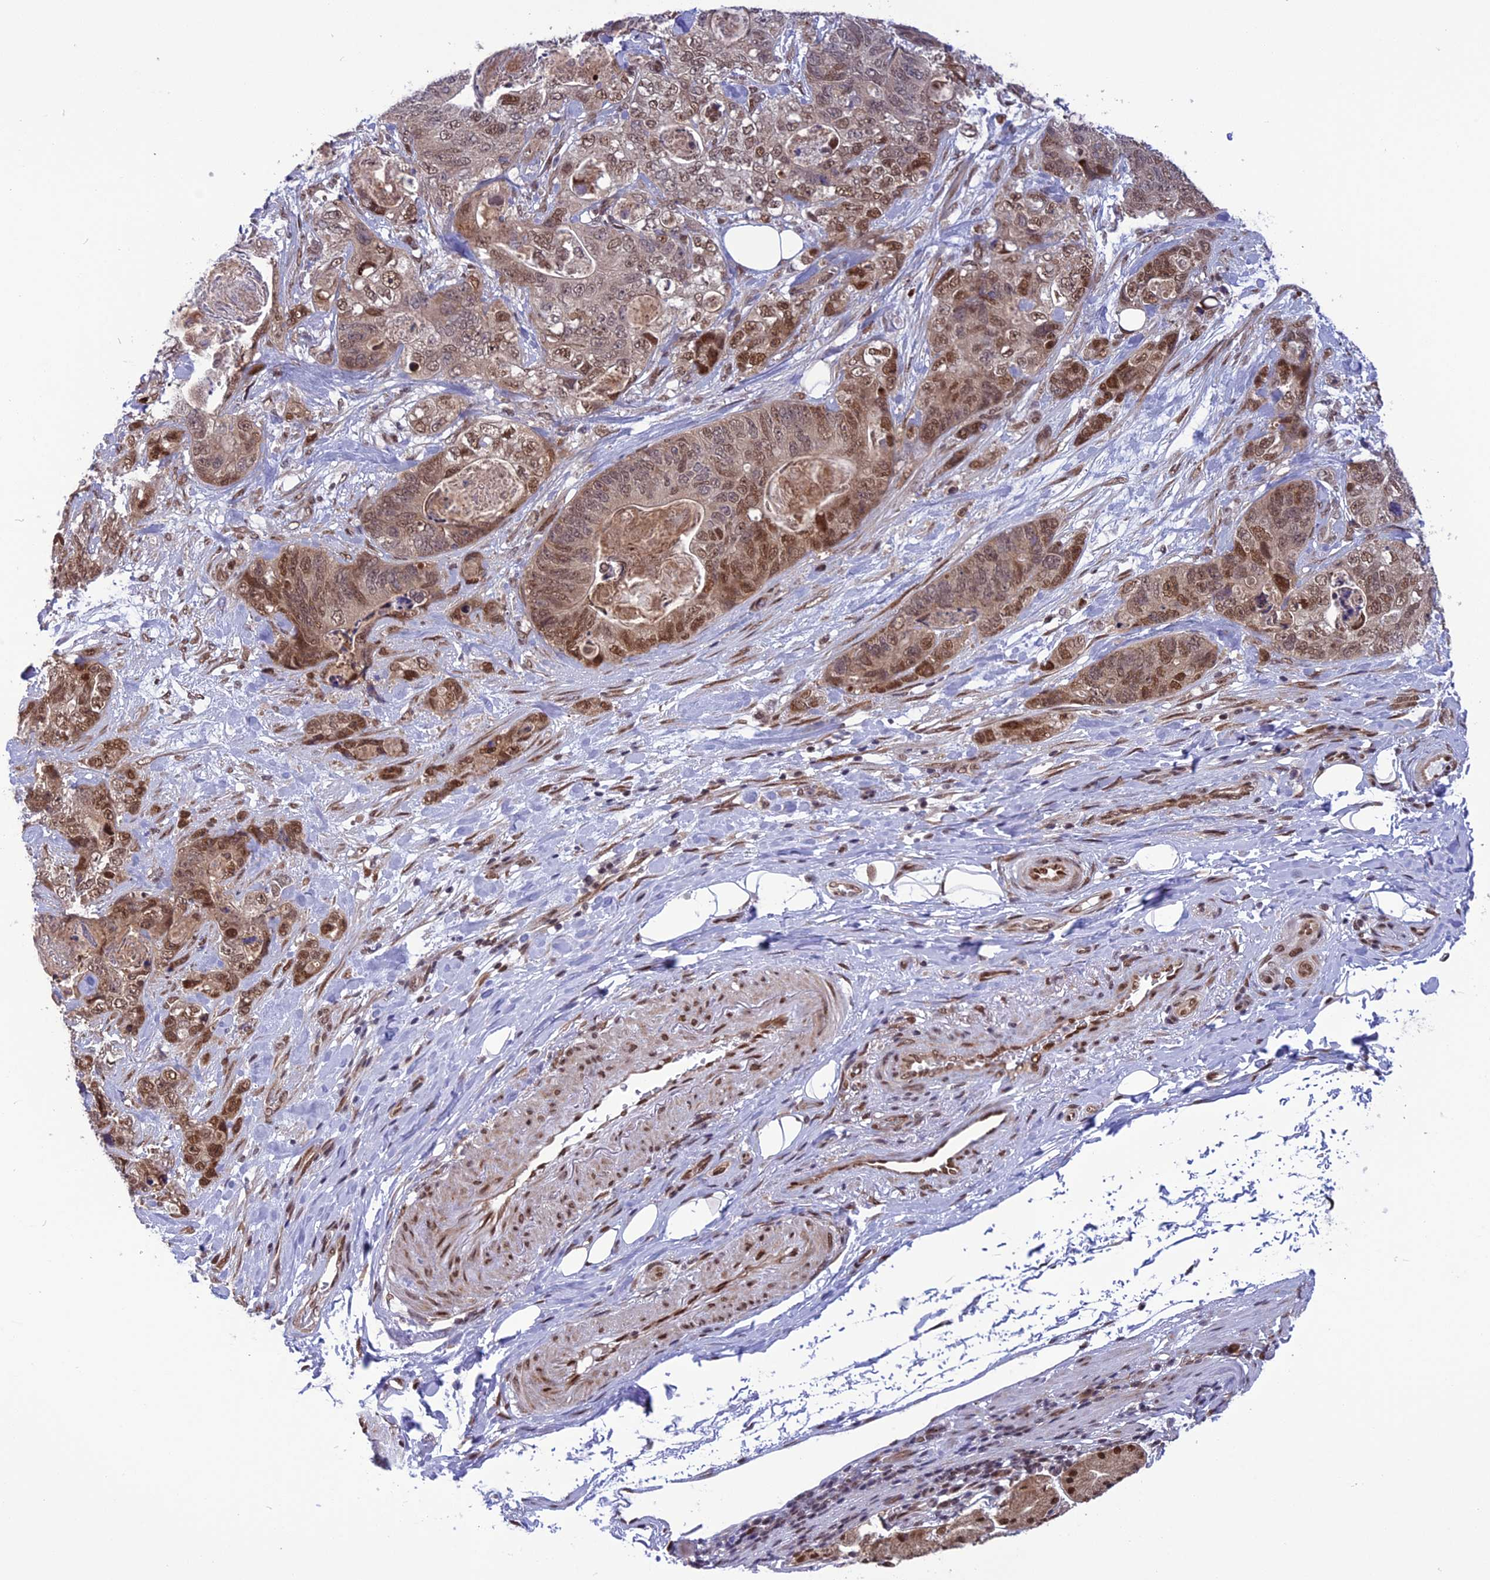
{"staining": {"intensity": "moderate", "quantity": ">75%", "location": "nuclear"}, "tissue": "stomach cancer", "cell_type": "Tumor cells", "image_type": "cancer", "snomed": [{"axis": "morphology", "description": "Normal tissue, NOS"}, {"axis": "morphology", "description": "Adenocarcinoma, NOS"}, {"axis": "topography", "description": "Stomach"}], "caption": "This photomicrograph shows immunohistochemistry staining of stomach cancer, with medium moderate nuclear positivity in approximately >75% of tumor cells.", "gene": "RTRAF", "patient": {"sex": "female", "age": 89}}